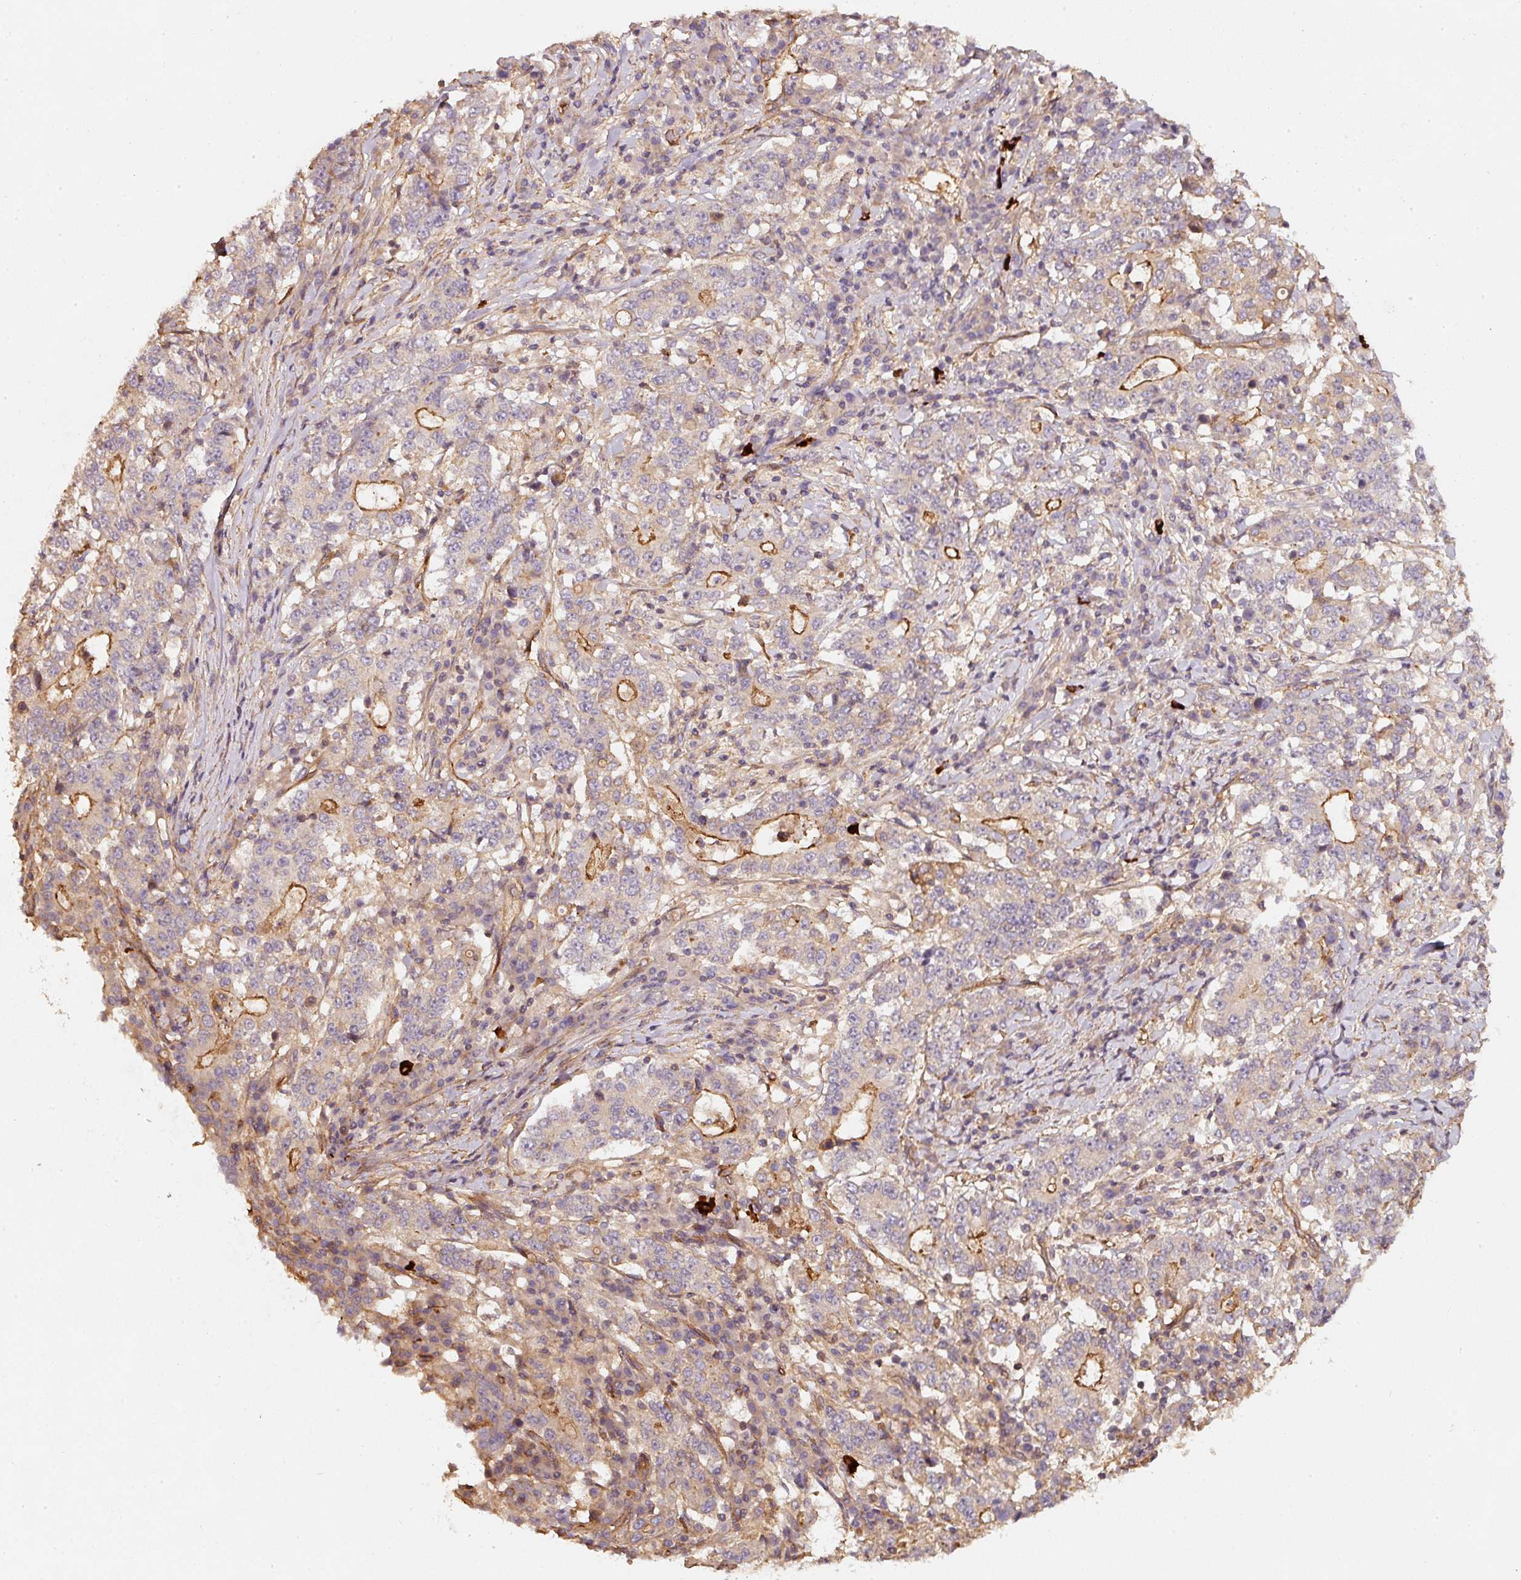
{"staining": {"intensity": "moderate", "quantity": "<25%", "location": "cytoplasmic/membranous"}, "tissue": "stomach cancer", "cell_type": "Tumor cells", "image_type": "cancer", "snomed": [{"axis": "morphology", "description": "Adenocarcinoma, NOS"}, {"axis": "topography", "description": "Stomach"}], "caption": "This micrograph displays stomach cancer stained with IHC to label a protein in brown. The cytoplasmic/membranous of tumor cells show moderate positivity for the protein. Nuclei are counter-stained blue.", "gene": "CEP95", "patient": {"sex": "male", "age": 59}}